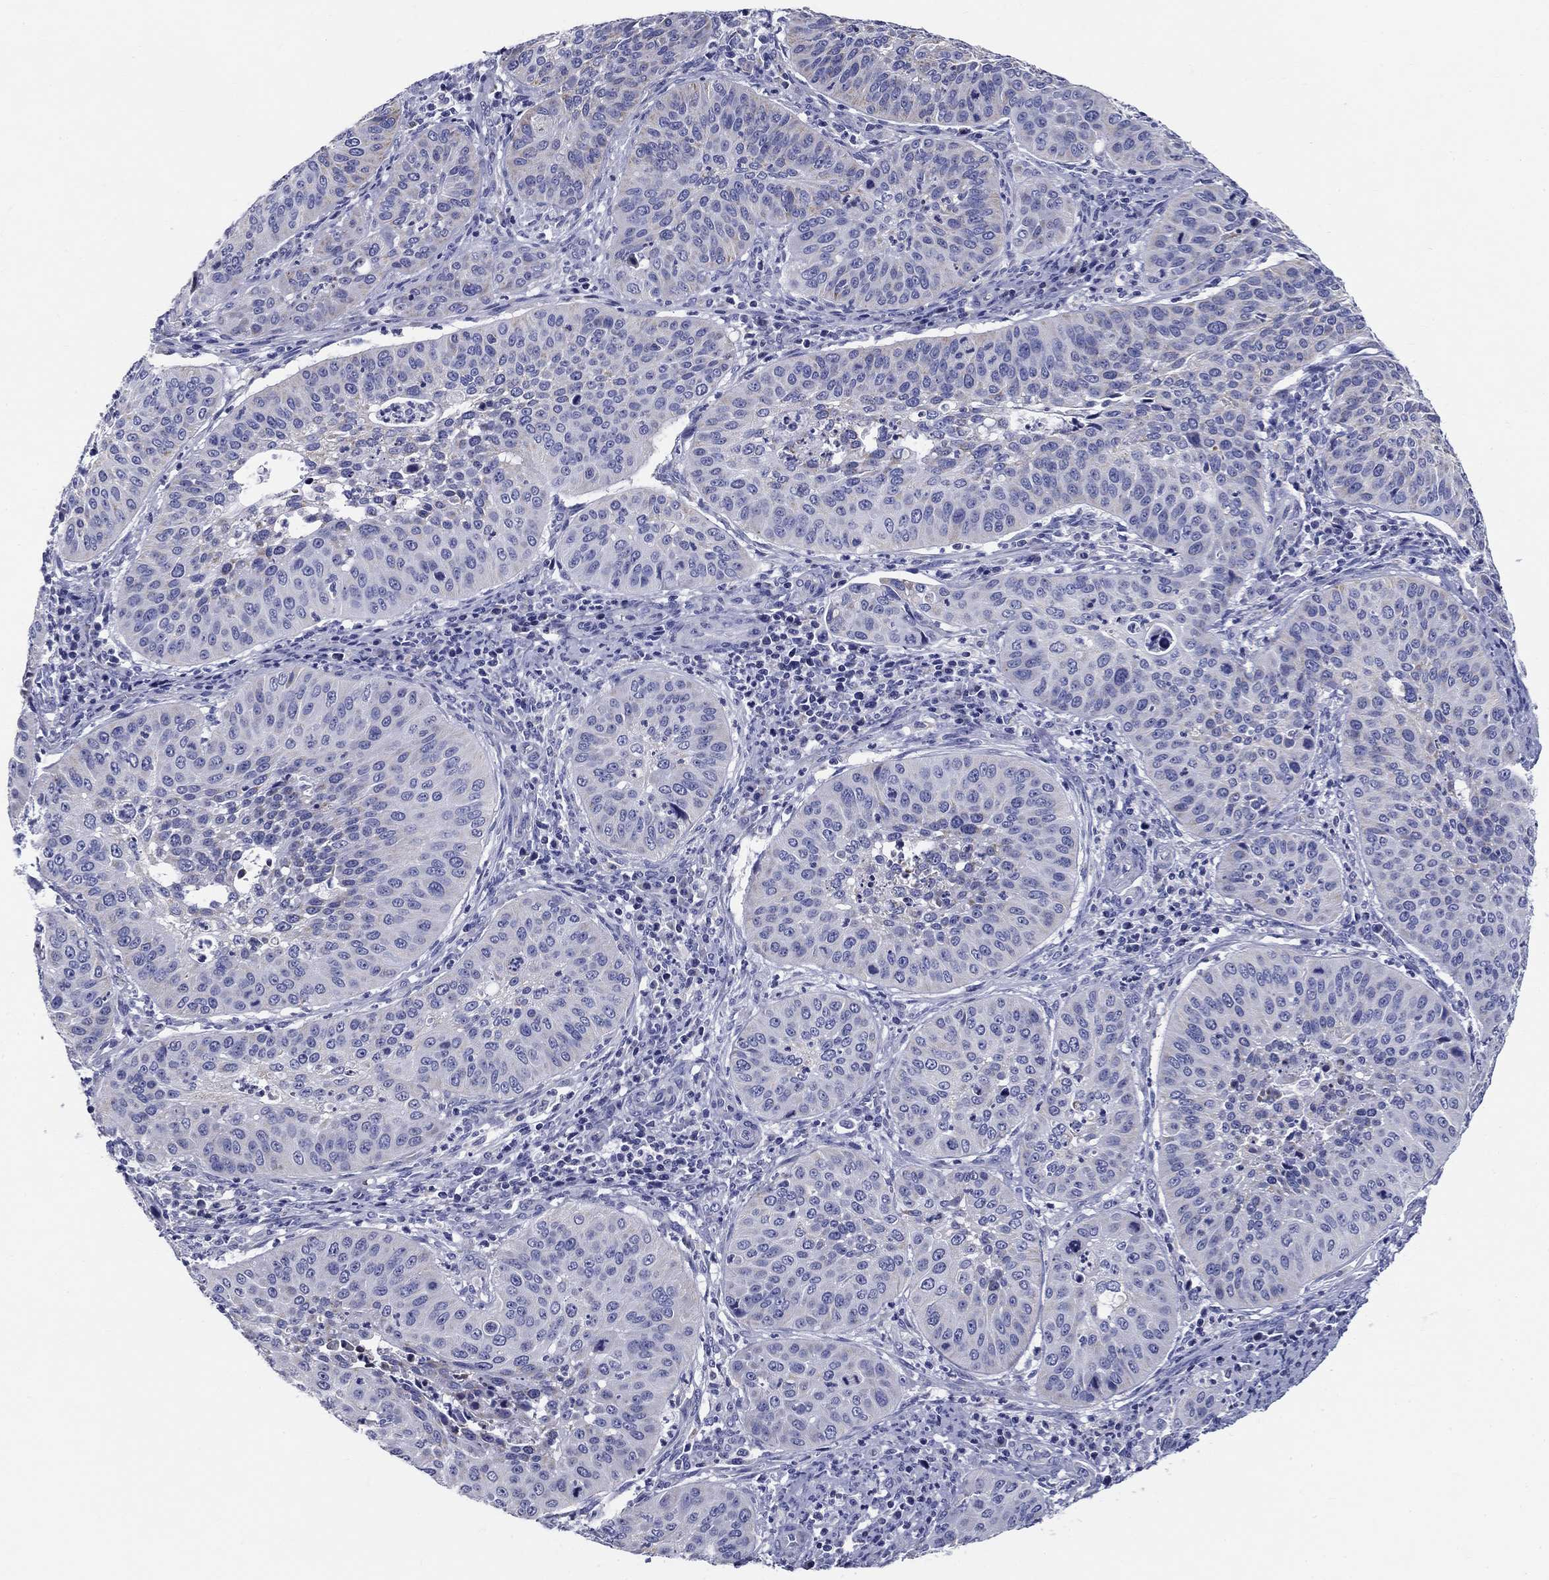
{"staining": {"intensity": "negative", "quantity": "none", "location": "none"}, "tissue": "cervical cancer", "cell_type": "Tumor cells", "image_type": "cancer", "snomed": [{"axis": "morphology", "description": "Normal tissue, NOS"}, {"axis": "morphology", "description": "Squamous cell carcinoma, NOS"}, {"axis": "topography", "description": "Cervix"}], "caption": "DAB immunohistochemical staining of cervical cancer (squamous cell carcinoma) exhibits no significant positivity in tumor cells. Nuclei are stained in blue.", "gene": "UPB1", "patient": {"sex": "female", "age": 39}}